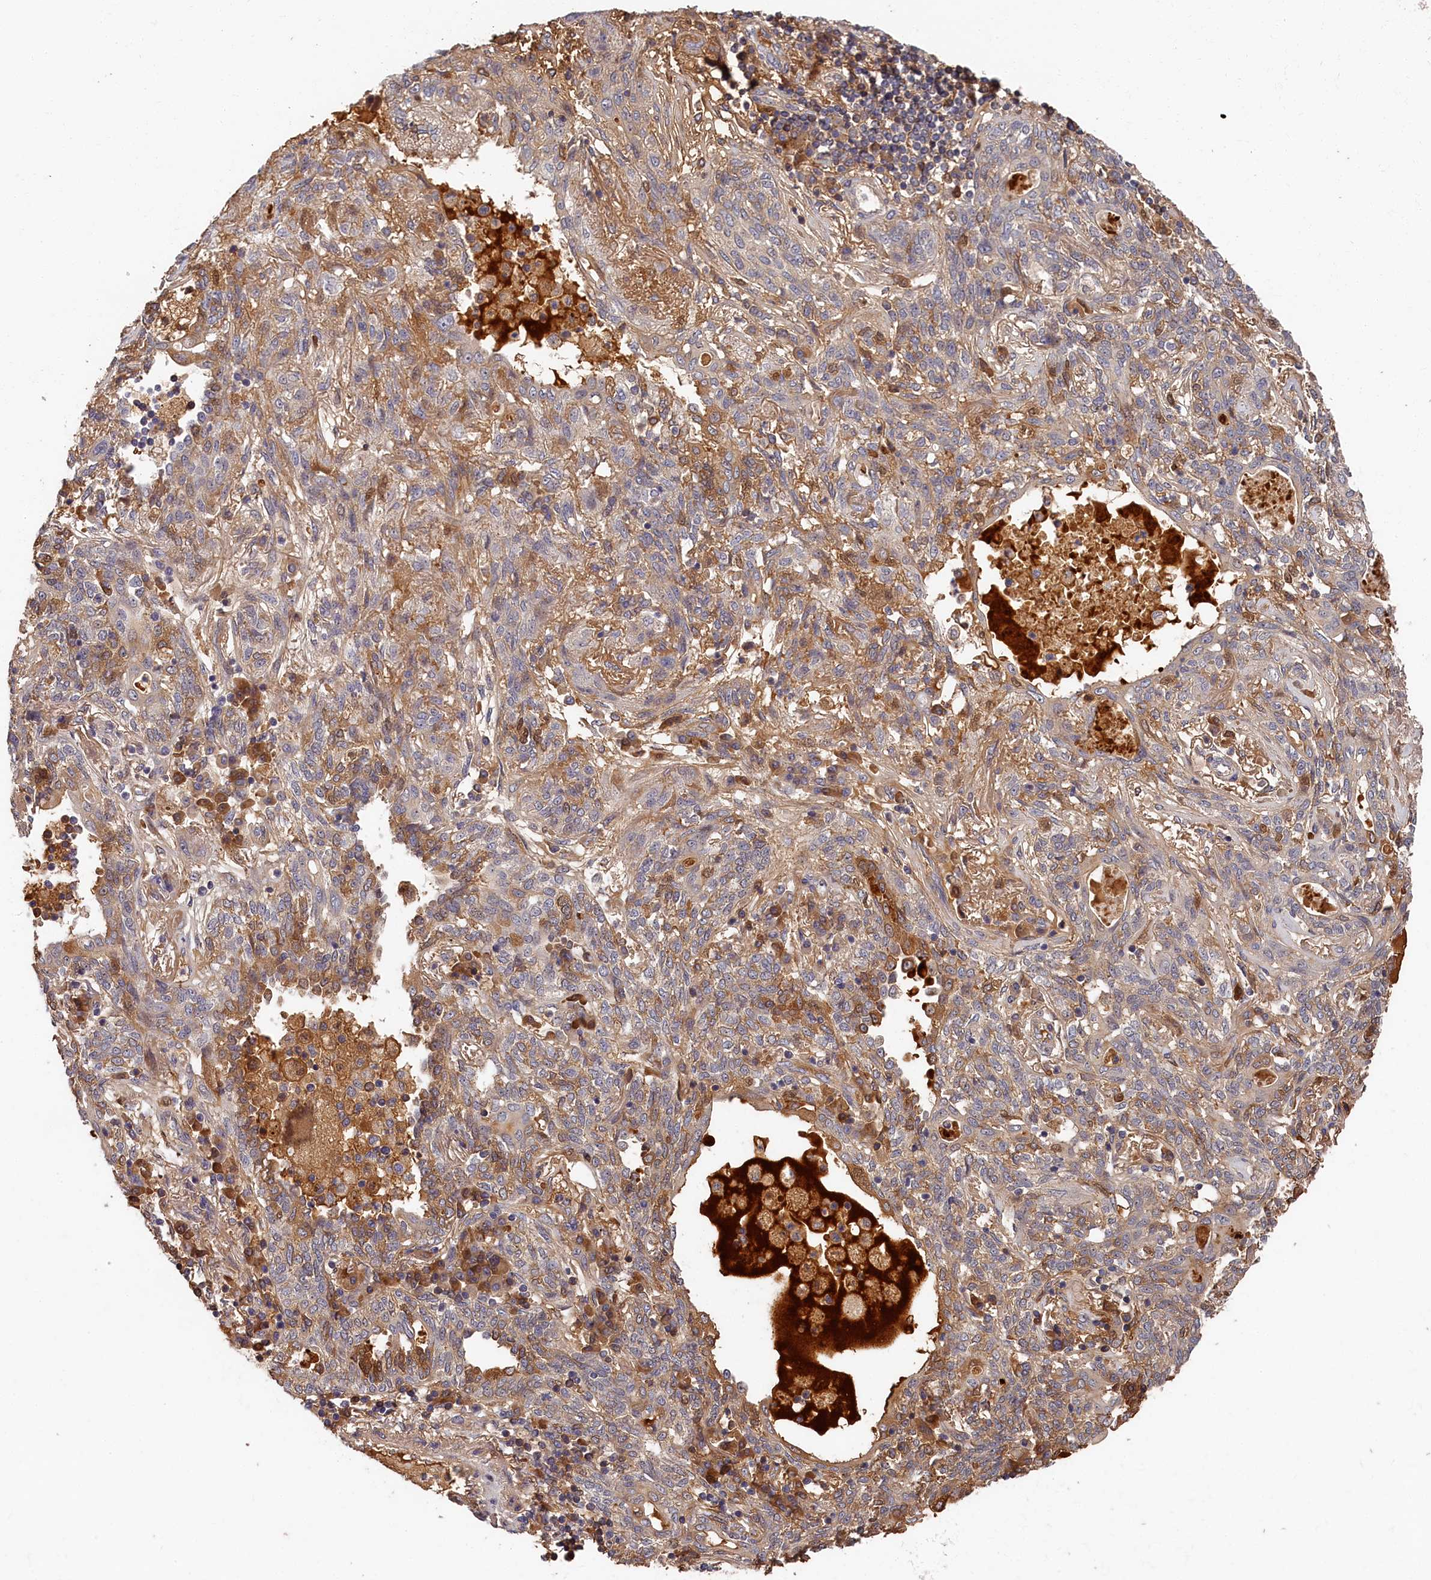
{"staining": {"intensity": "weak", "quantity": "<25%", "location": "cytoplasmic/membranous"}, "tissue": "lung cancer", "cell_type": "Tumor cells", "image_type": "cancer", "snomed": [{"axis": "morphology", "description": "Squamous cell carcinoma, NOS"}, {"axis": "topography", "description": "Lung"}], "caption": "The image shows no staining of tumor cells in lung squamous cell carcinoma. (DAB IHC visualized using brightfield microscopy, high magnification).", "gene": "ITIH1", "patient": {"sex": "female", "age": 70}}